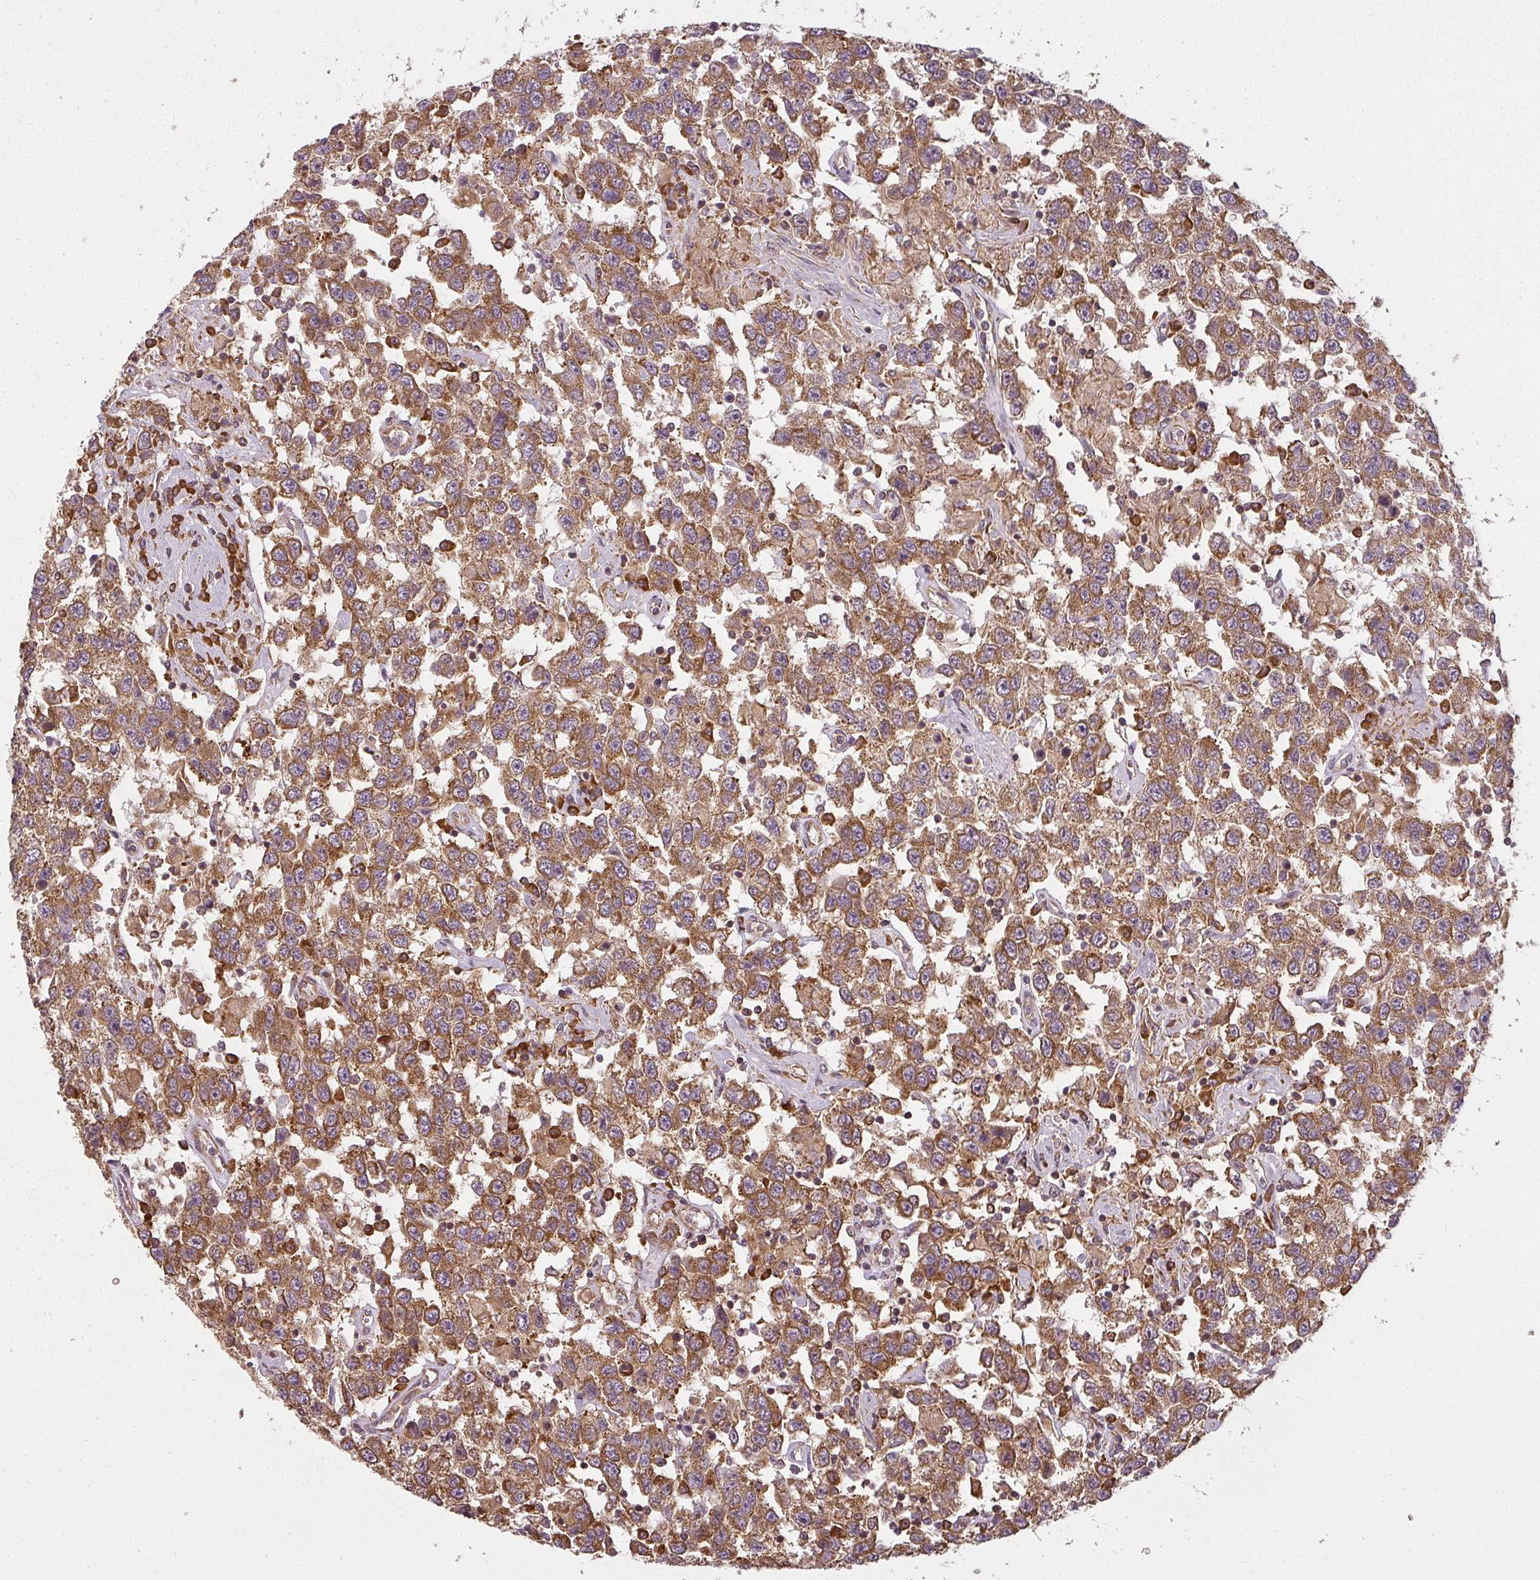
{"staining": {"intensity": "strong", "quantity": ">75%", "location": "cytoplasmic/membranous"}, "tissue": "testis cancer", "cell_type": "Tumor cells", "image_type": "cancer", "snomed": [{"axis": "morphology", "description": "Seminoma, NOS"}, {"axis": "topography", "description": "Testis"}], "caption": "A brown stain shows strong cytoplasmic/membranous positivity of a protein in human testis cancer (seminoma) tumor cells.", "gene": "RPL24", "patient": {"sex": "male", "age": 41}}